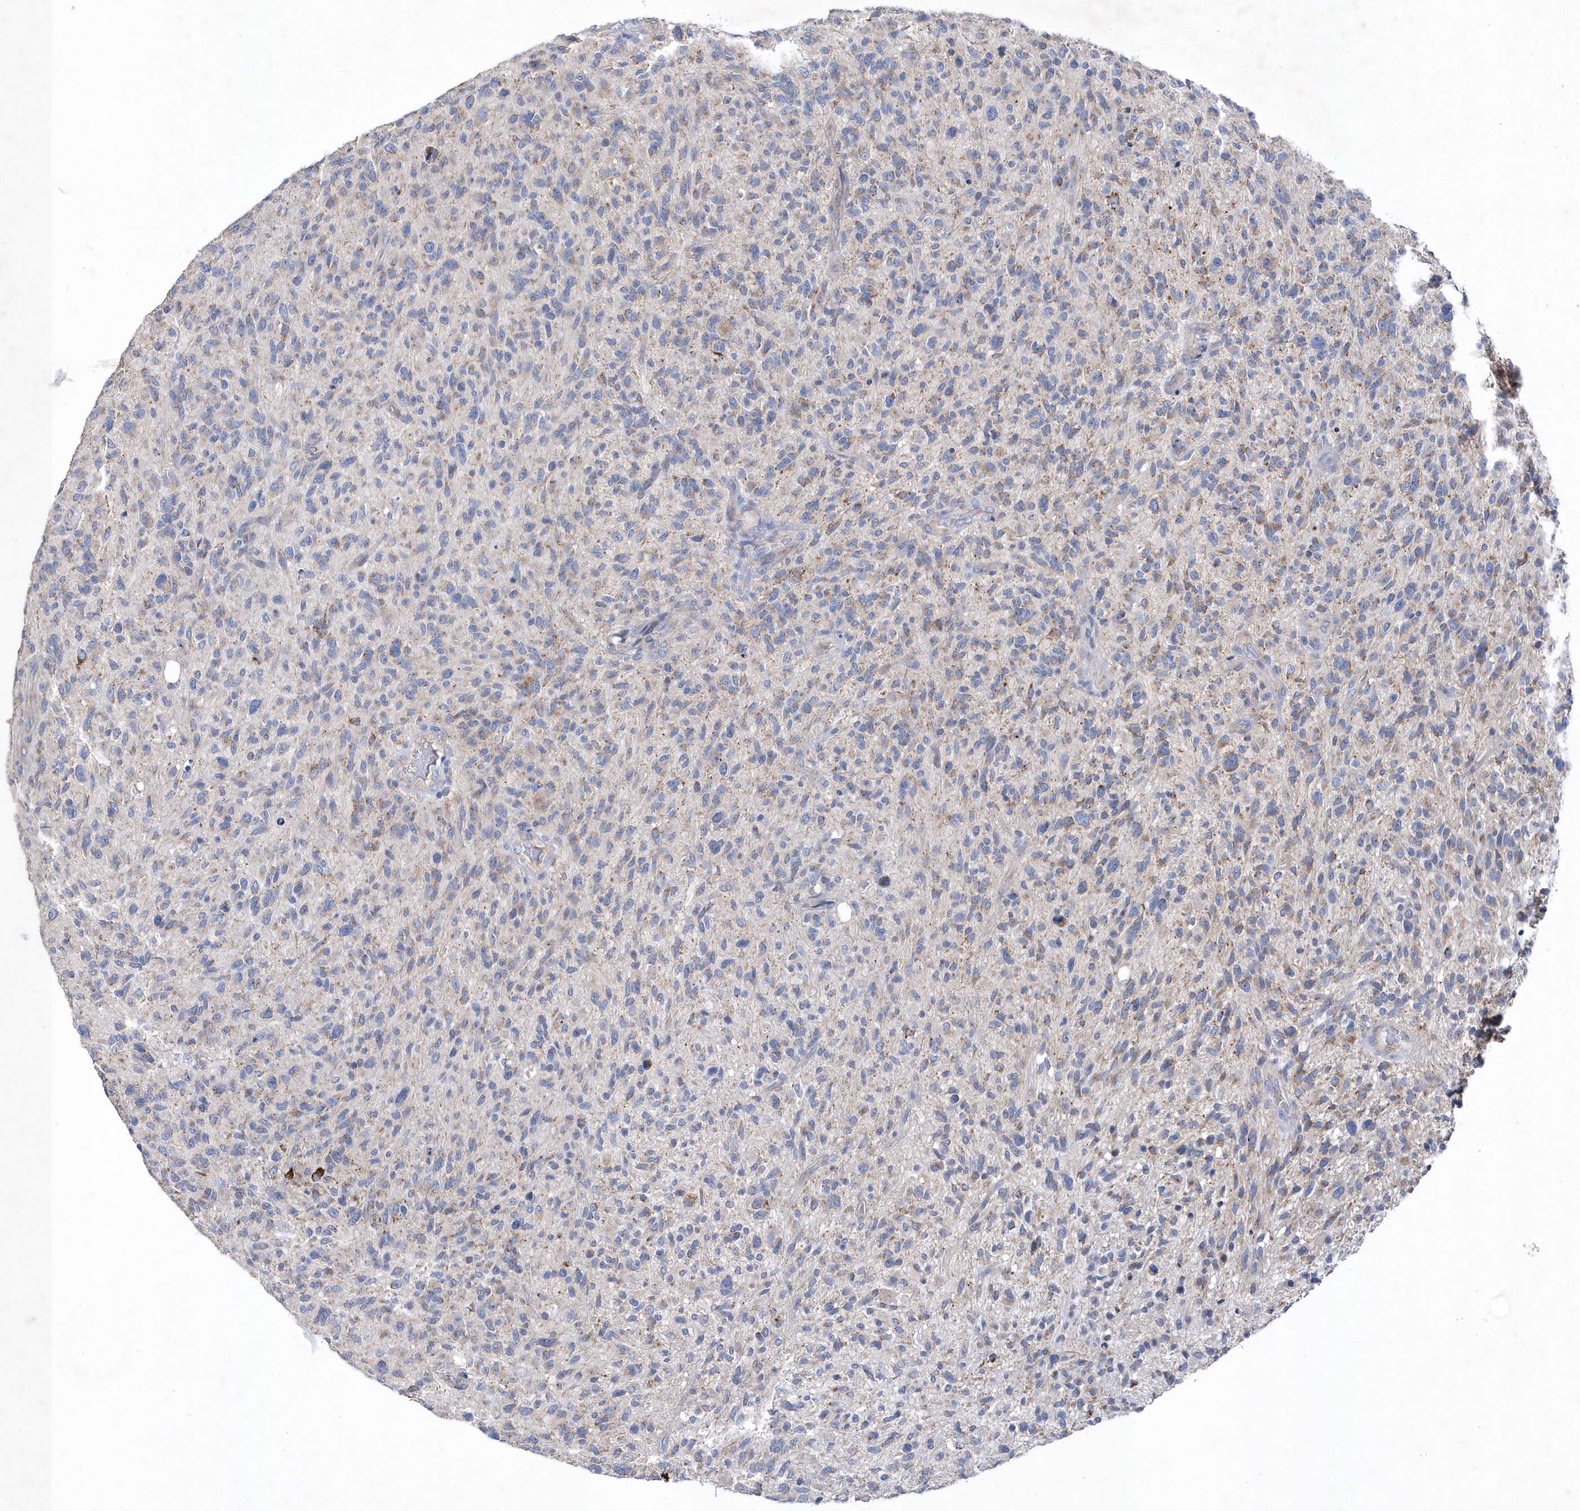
{"staining": {"intensity": "weak", "quantity": "25%-75%", "location": "cytoplasmic/membranous"}, "tissue": "glioma", "cell_type": "Tumor cells", "image_type": "cancer", "snomed": [{"axis": "morphology", "description": "Glioma, malignant, High grade"}, {"axis": "topography", "description": "Brain"}], "caption": "IHC of human malignant glioma (high-grade) exhibits low levels of weak cytoplasmic/membranous positivity in approximately 25%-75% of tumor cells. (DAB IHC with brightfield microscopy, high magnification).", "gene": "METTL8", "patient": {"sex": "male", "age": 47}}